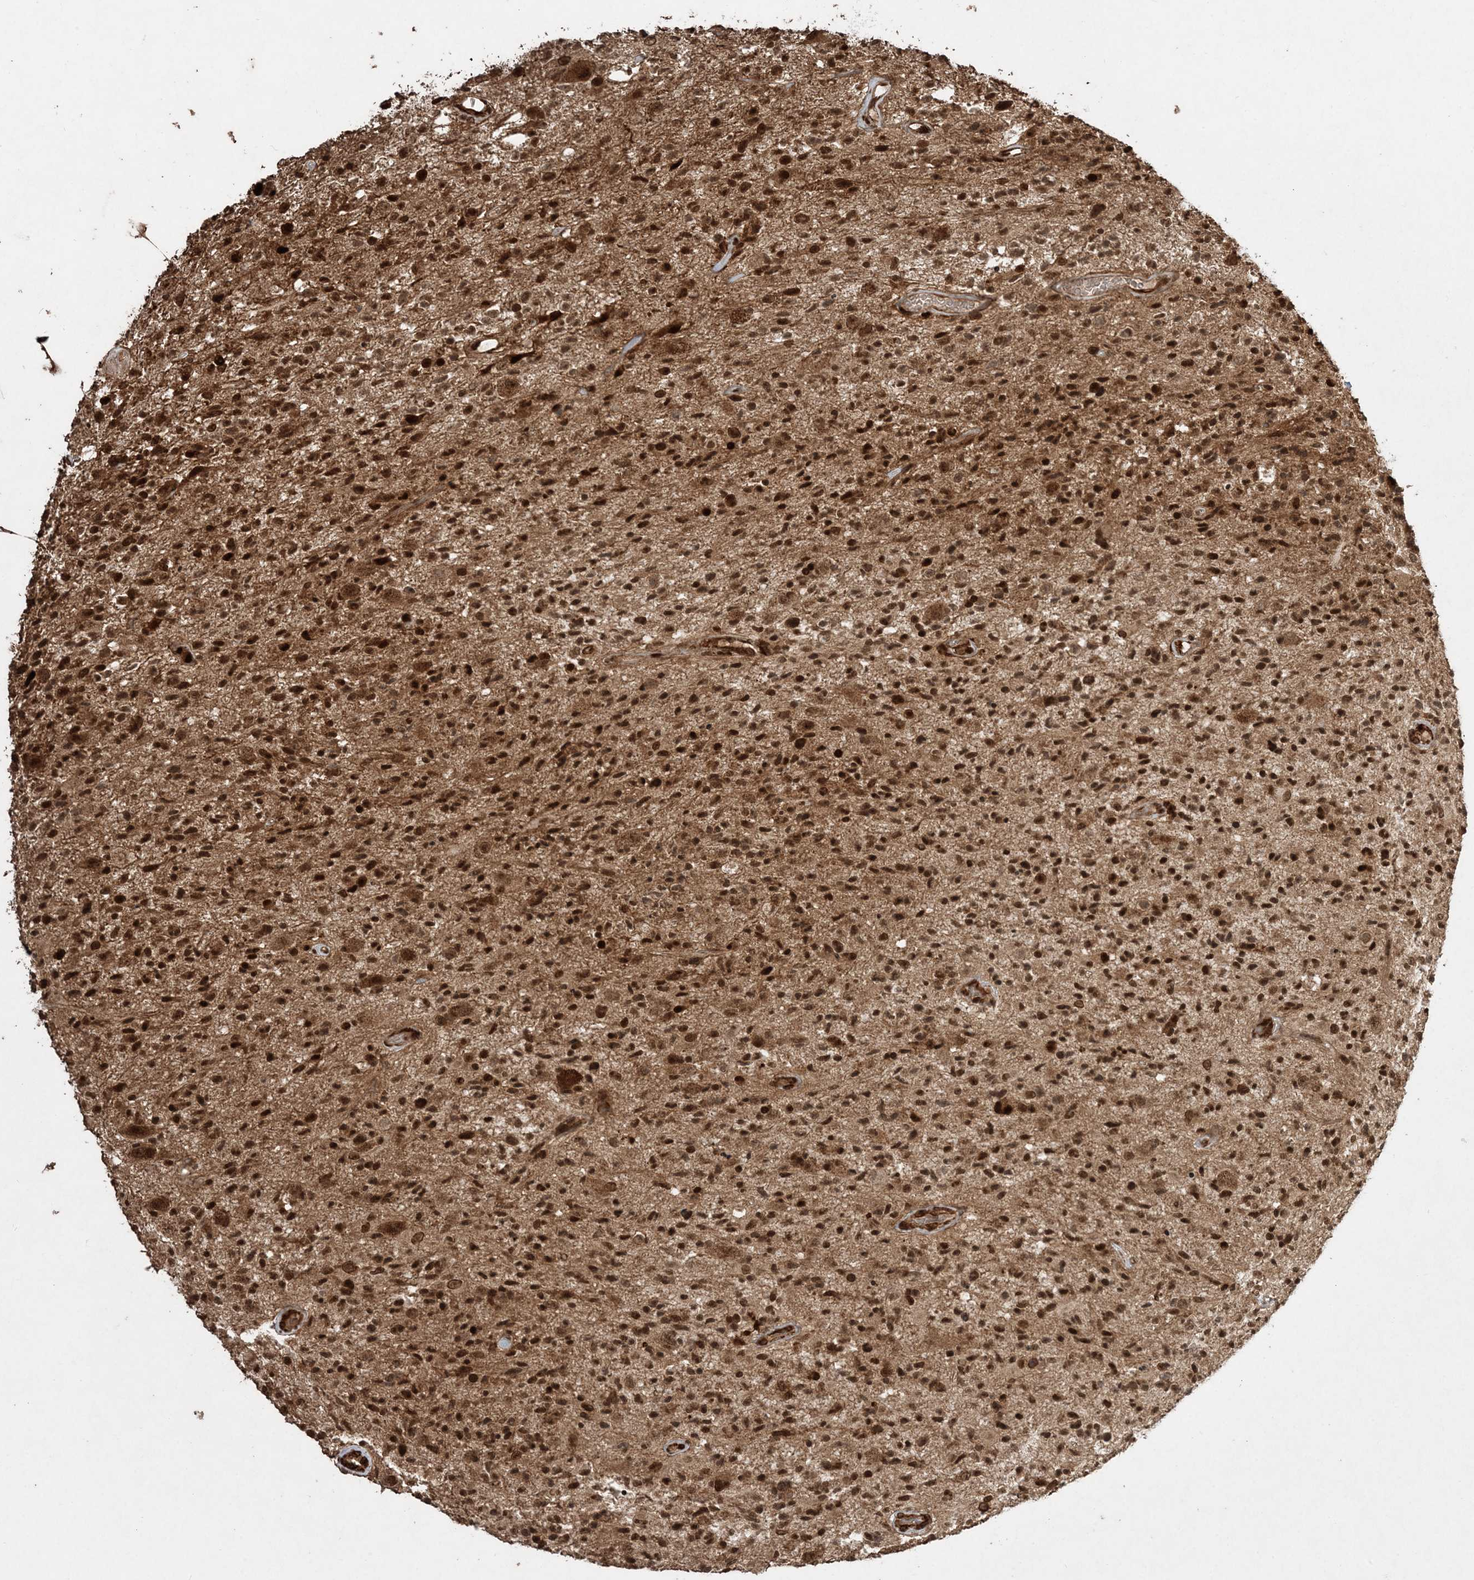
{"staining": {"intensity": "strong", "quantity": ">75%", "location": "nuclear"}, "tissue": "glioma", "cell_type": "Tumor cells", "image_type": "cancer", "snomed": [{"axis": "morphology", "description": "Glioma, malignant, High grade"}, {"axis": "morphology", "description": "Glioblastoma, NOS"}, {"axis": "topography", "description": "Brain"}], "caption": "Immunohistochemistry (IHC) micrograph of neoplastic tissue: human glioma stained using immunohistochemistry displays high levels of strong protein expression localized specifically in the nuclear of tumor cells, appearing as a nuclear brown color.", "gene": "ETAA1", "patient": {"sex": "male", "age": 60}}